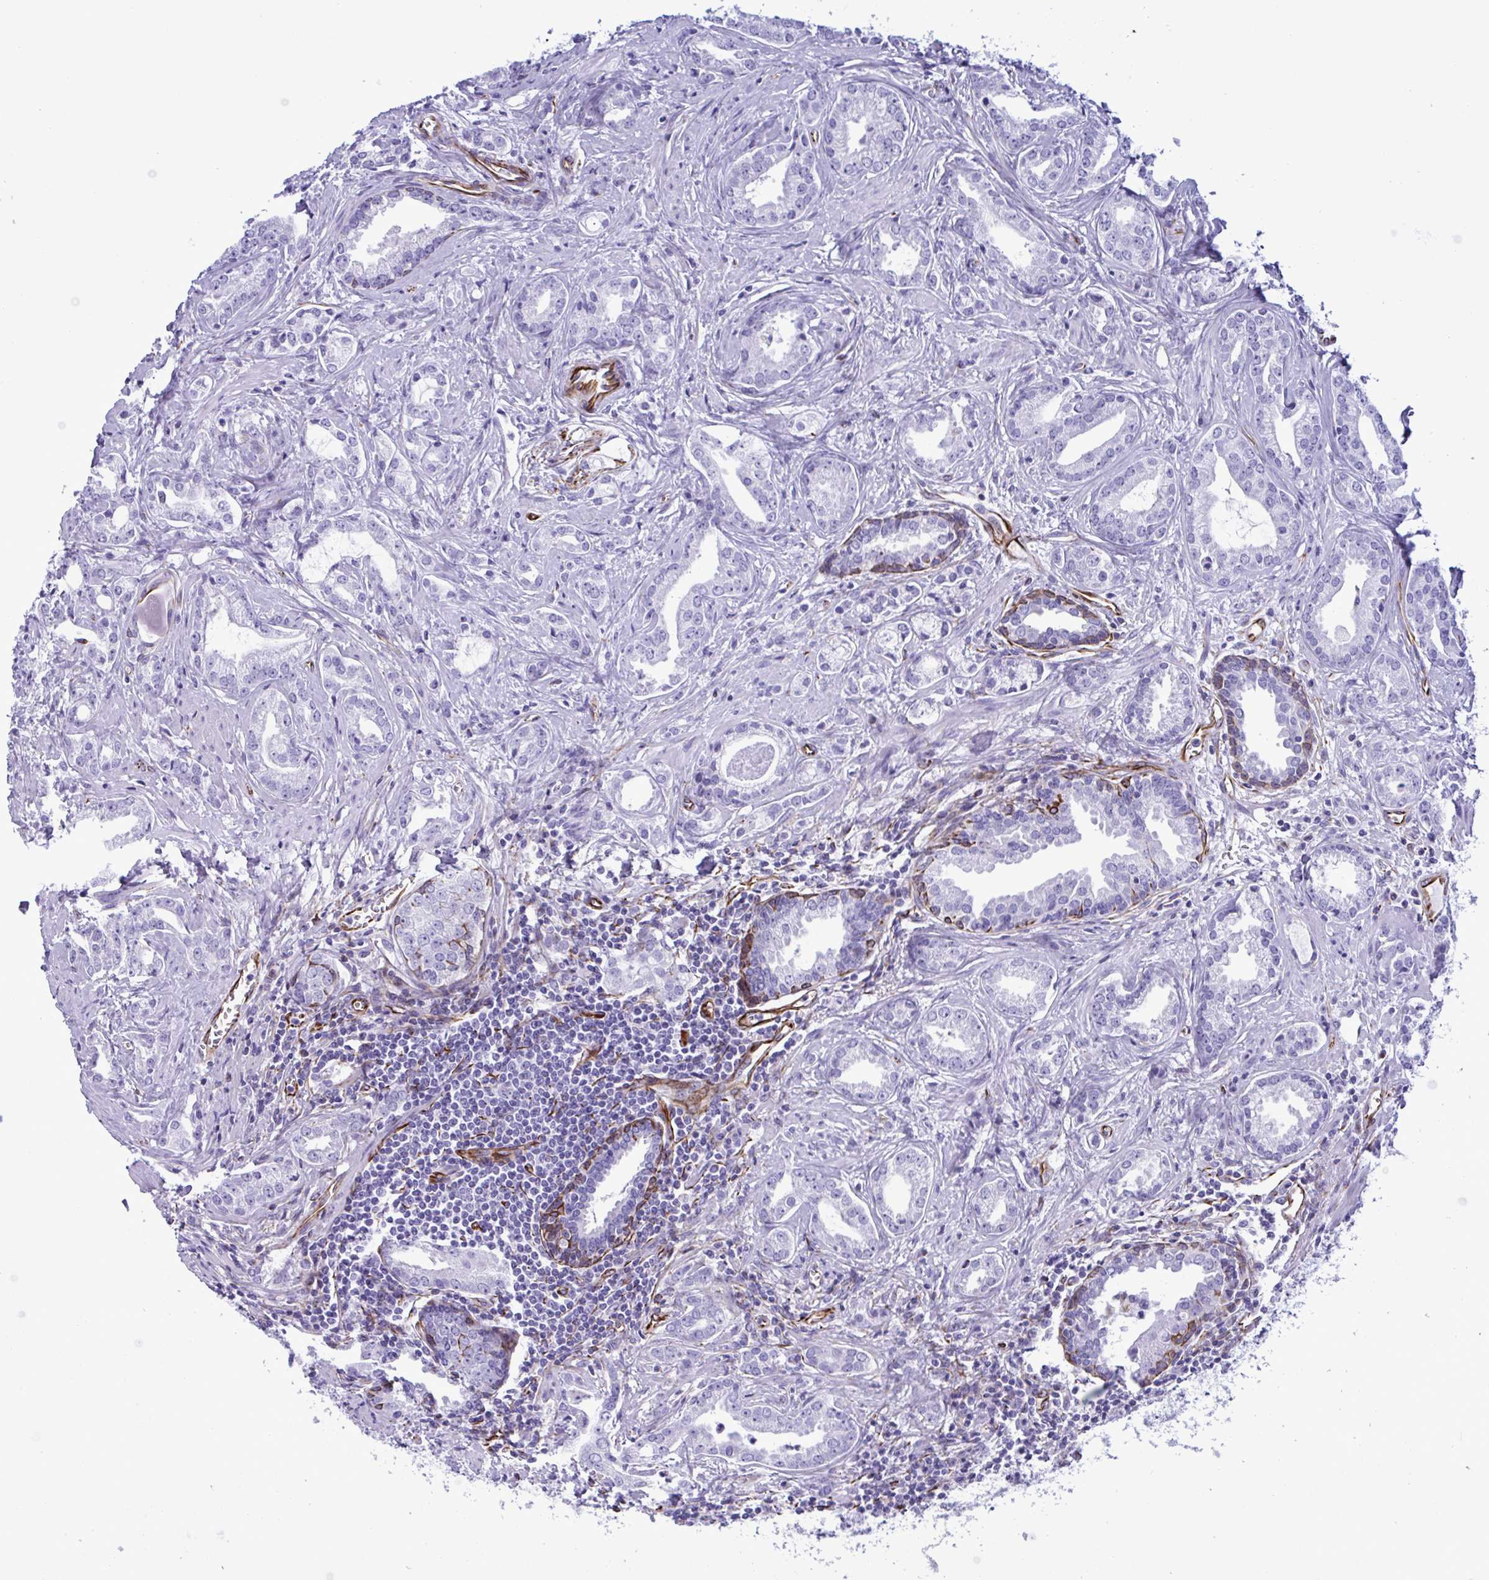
{"staining": {"intensity": "negative", "quantity": "none", "location": "none"}, "tissue": "prostate cancer", "cell_type": "Tumor cells", "image_type": "cancer", "snomed": [{"axis": "morphology", "description": "Adenocarcinoma, Medium grade"}, {"axis": "topography", "description": "Prostate"}], "caption": "An image of medium-grade adenocarcinoma (prostate) stained for a protein demonstrates no brown staining in tumor cells.", "gene": "SMAD5", "patient": {"sex": "male", "age": 57}}